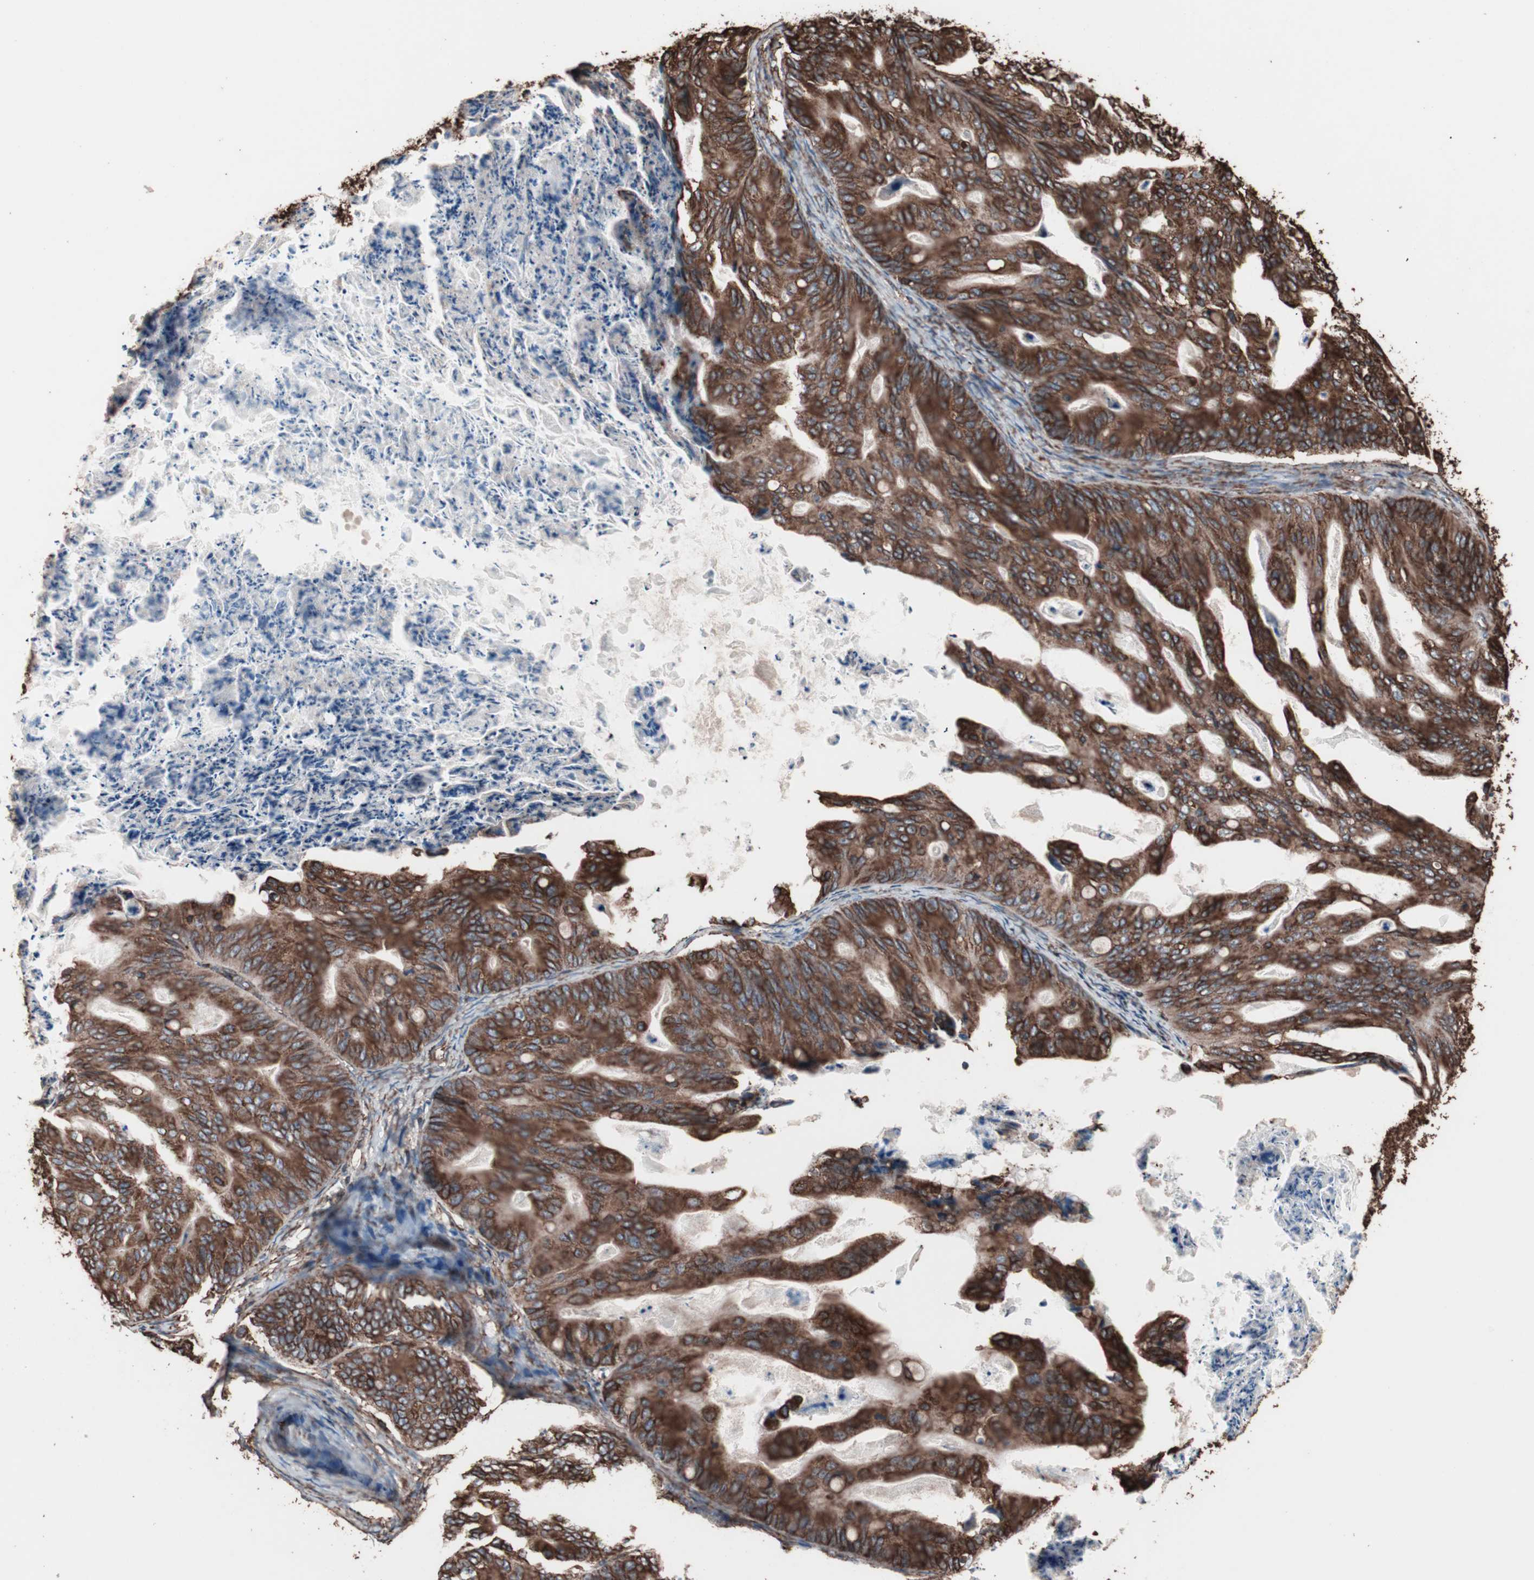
{"staining": {"intensity": "strong", "quantity": ">75%", "location": "cytoplasmic/membranous"}, "tissue": "ovarian cancer", "cell_type": "Tumor cells", "image_type": "cancer", "snomed": [{"axis": "morphology", "description": "Cystadenocarcinoma, mucinous, NOS"}, {"axis": "topography", "description": "Ovary"}], "caption": "Immunohistochemical staining of ovarian mucinous cystadenocarcinoma displays high levels of strong cytoplasmic/membranous protein expression in approximately >75% of tumor cells. The protein is shown in brown color, while the nuclei are stained blue.", "gene": "HSP90B1", "patient": {"sex": "female", "age": 37}}